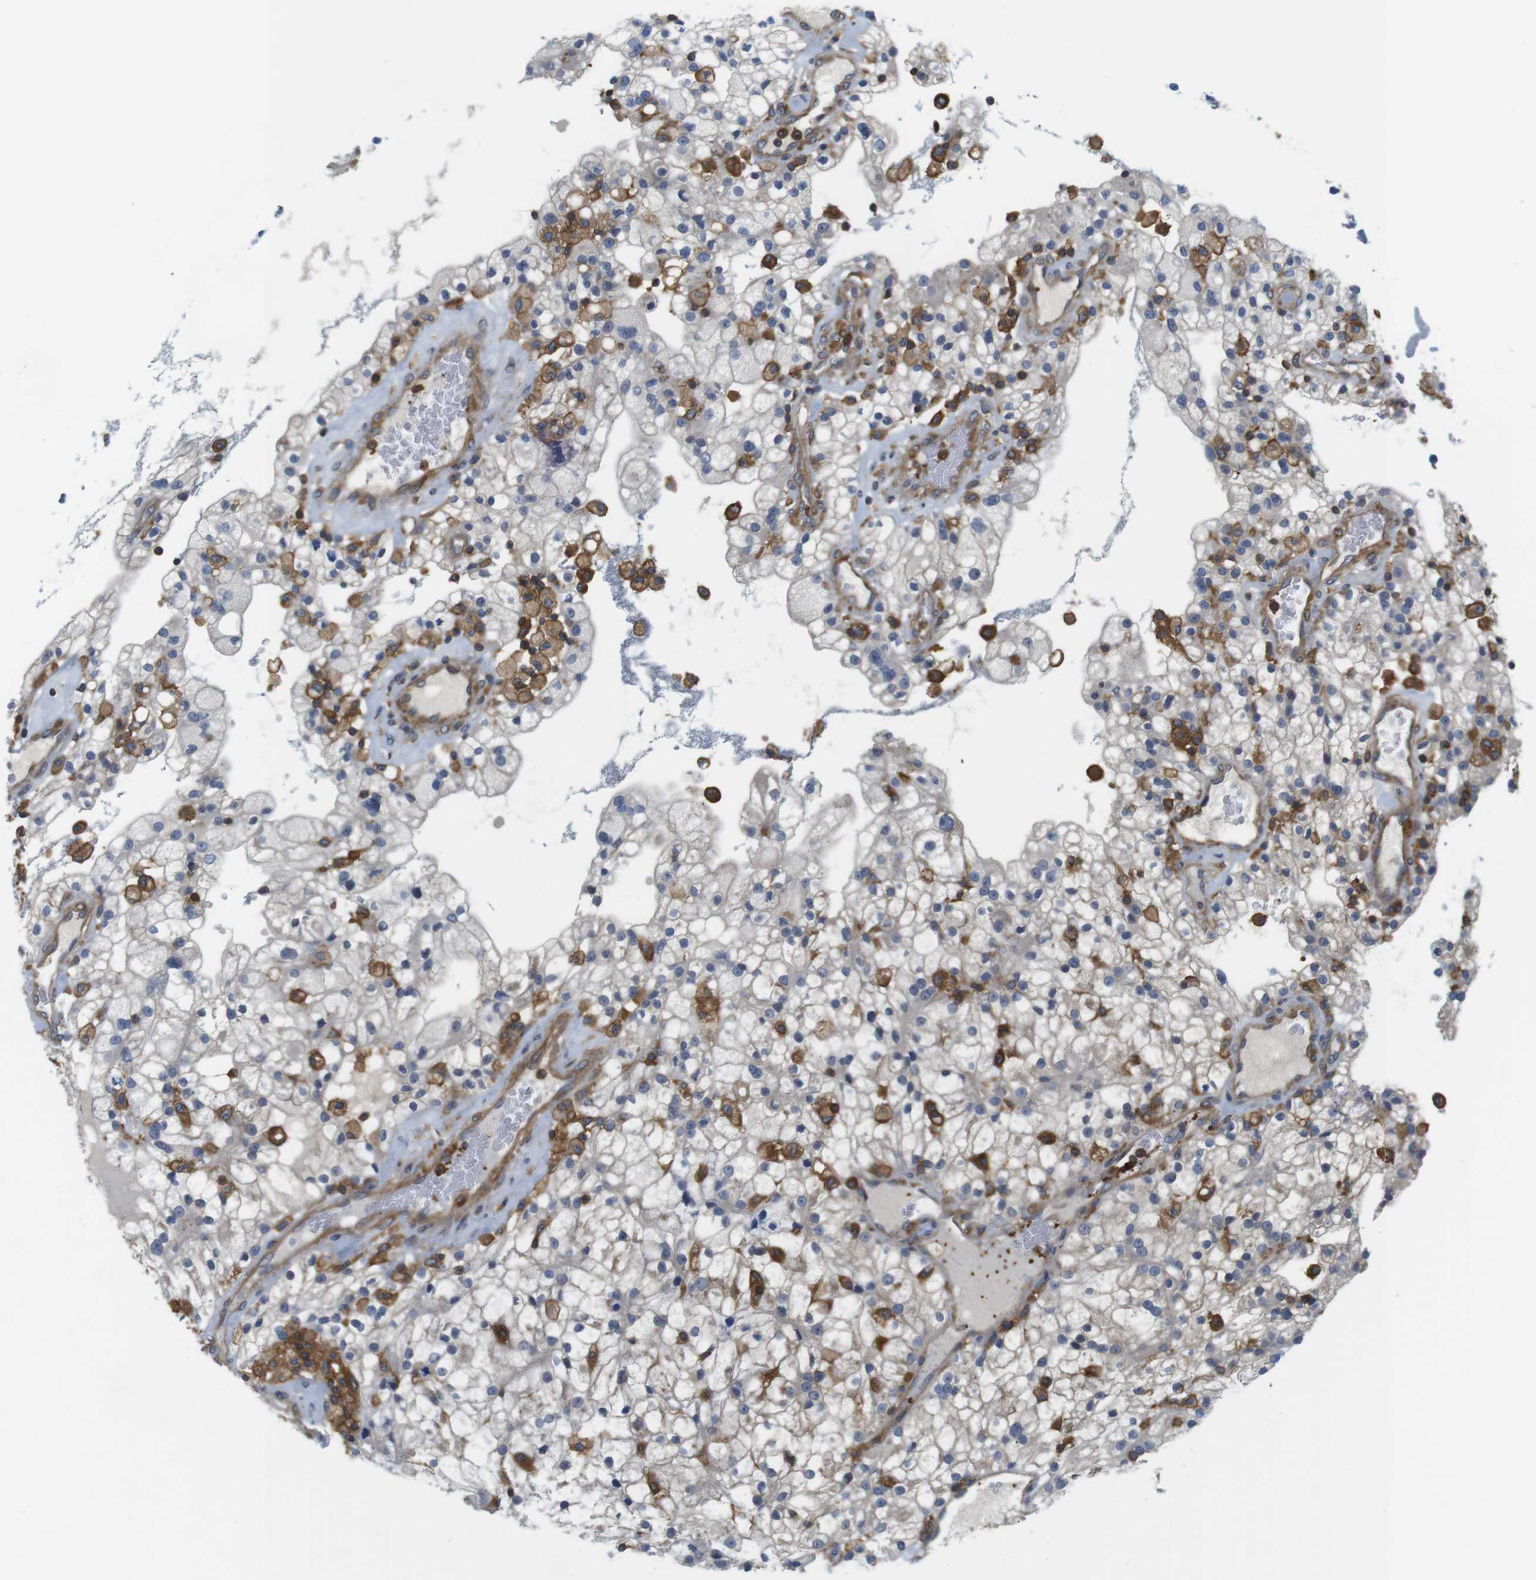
{"staining": {"intensity": "moderate", "quantity": "<25%", "location": "cytoplasmic/membranous"}, "tissue": "renal cancer", "cell_type": "Tumor cells", "image_type": "cancer", "snomed": [{"axis": "morphology", "description": "Adenocarcinoma, NOS"}, {"axis": "topography", "description": "Kidney"}], "caption": "Renal cancer (adenocarcinoma) stained with a protein marker displays moderate staining in tumor cells.", "gene": "HERPUD2", "patient": {"sex": "female", "age": 52}}